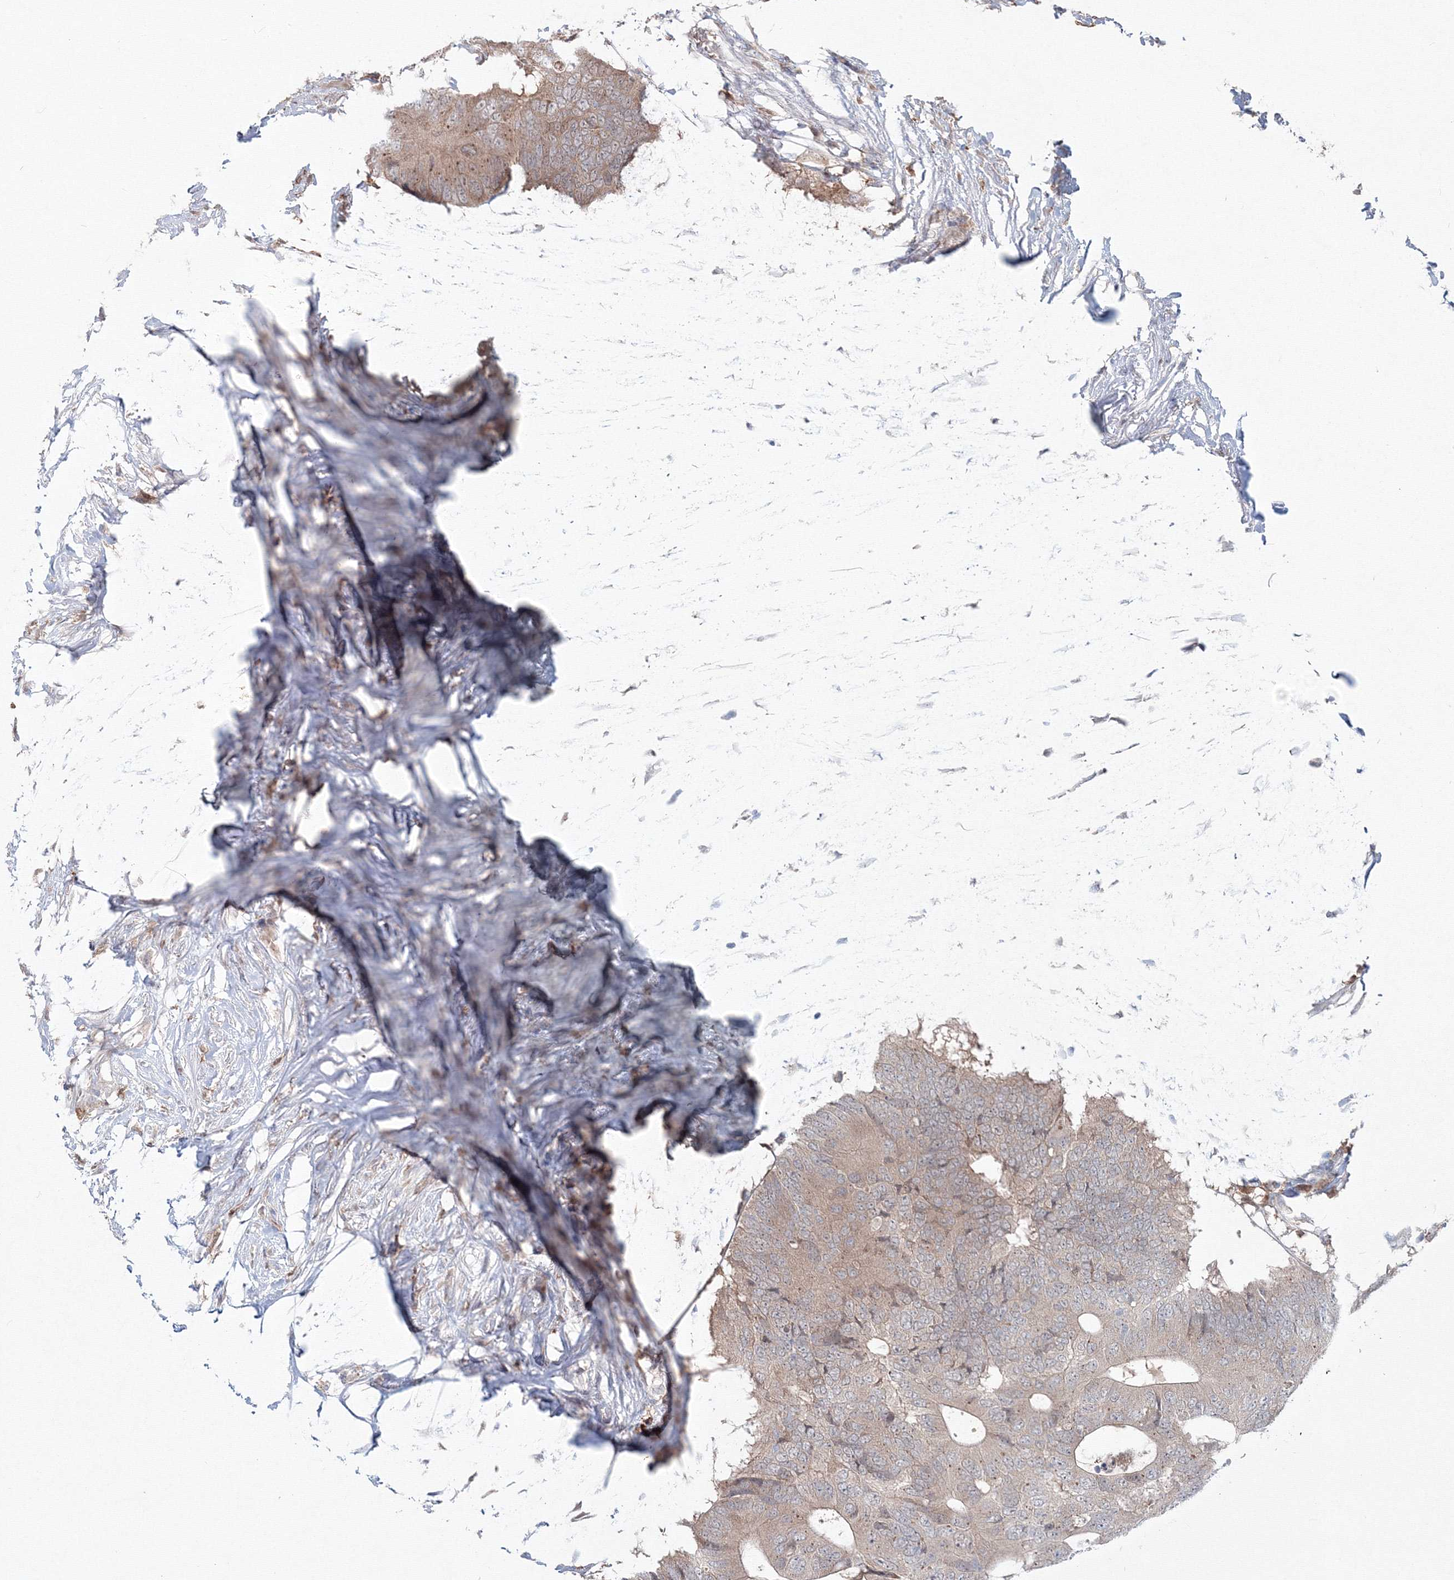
{"staining": {"intensity": "weak", "quantity": ">75%", "location": "cytoplasmic/membranous"}, "tissue": "colorectal cancer", "cell_type": "Tumor cells", "image_type": "cancer", "snomed": [{"axis": "morphology", "description": "Adenocarcinoma, NOS"}, {"axis": "topography", "description": "Colon"}], "caption": "Immunohistochemical staining of human adenocarcinoma (colorectal) demonstrates low levels of weak cytoplasmic/membranous staining in about >75% of tumor cells.", "gene": "MKRN2", "patient": {"sex": "male", "age": 71}}